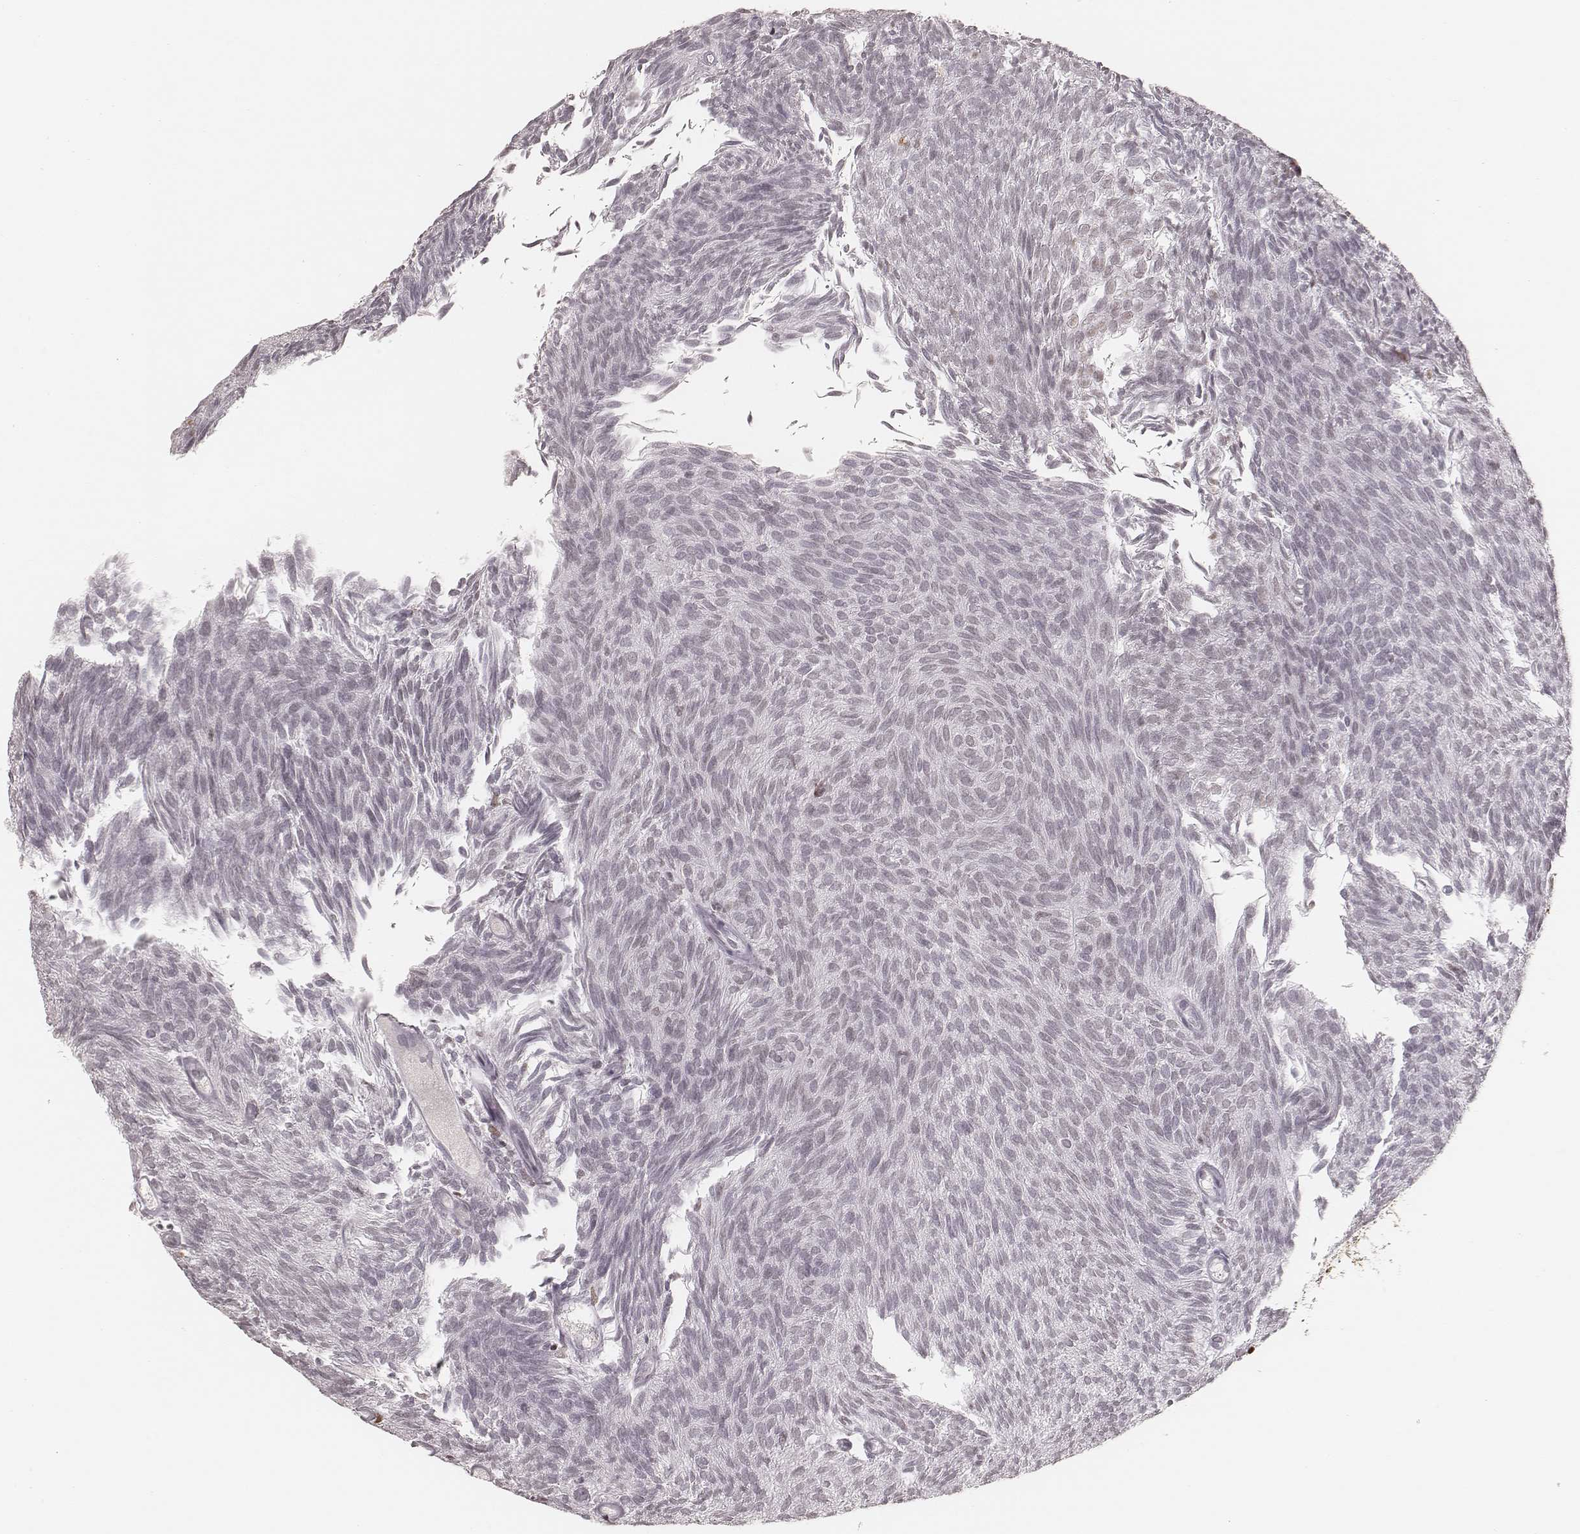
{"staining": {"intensity": "negative", "quantity": "none", "location": "none"}, "tissue": "urothelial cancer", "cell_type": "Tumor cells", "image_type": "cancer", "snomed": [{"axis": "morphology", "description": "Urothelial carcinoma, Low grade"}, {"axis": "topography", "description": "Urinary bladder"}], "caption": "This is an IHC image of urothelial cancer. There is no expression in tumor cells.", "gene": "PARP1", "patient": {"sex": "male", "age": 77}}